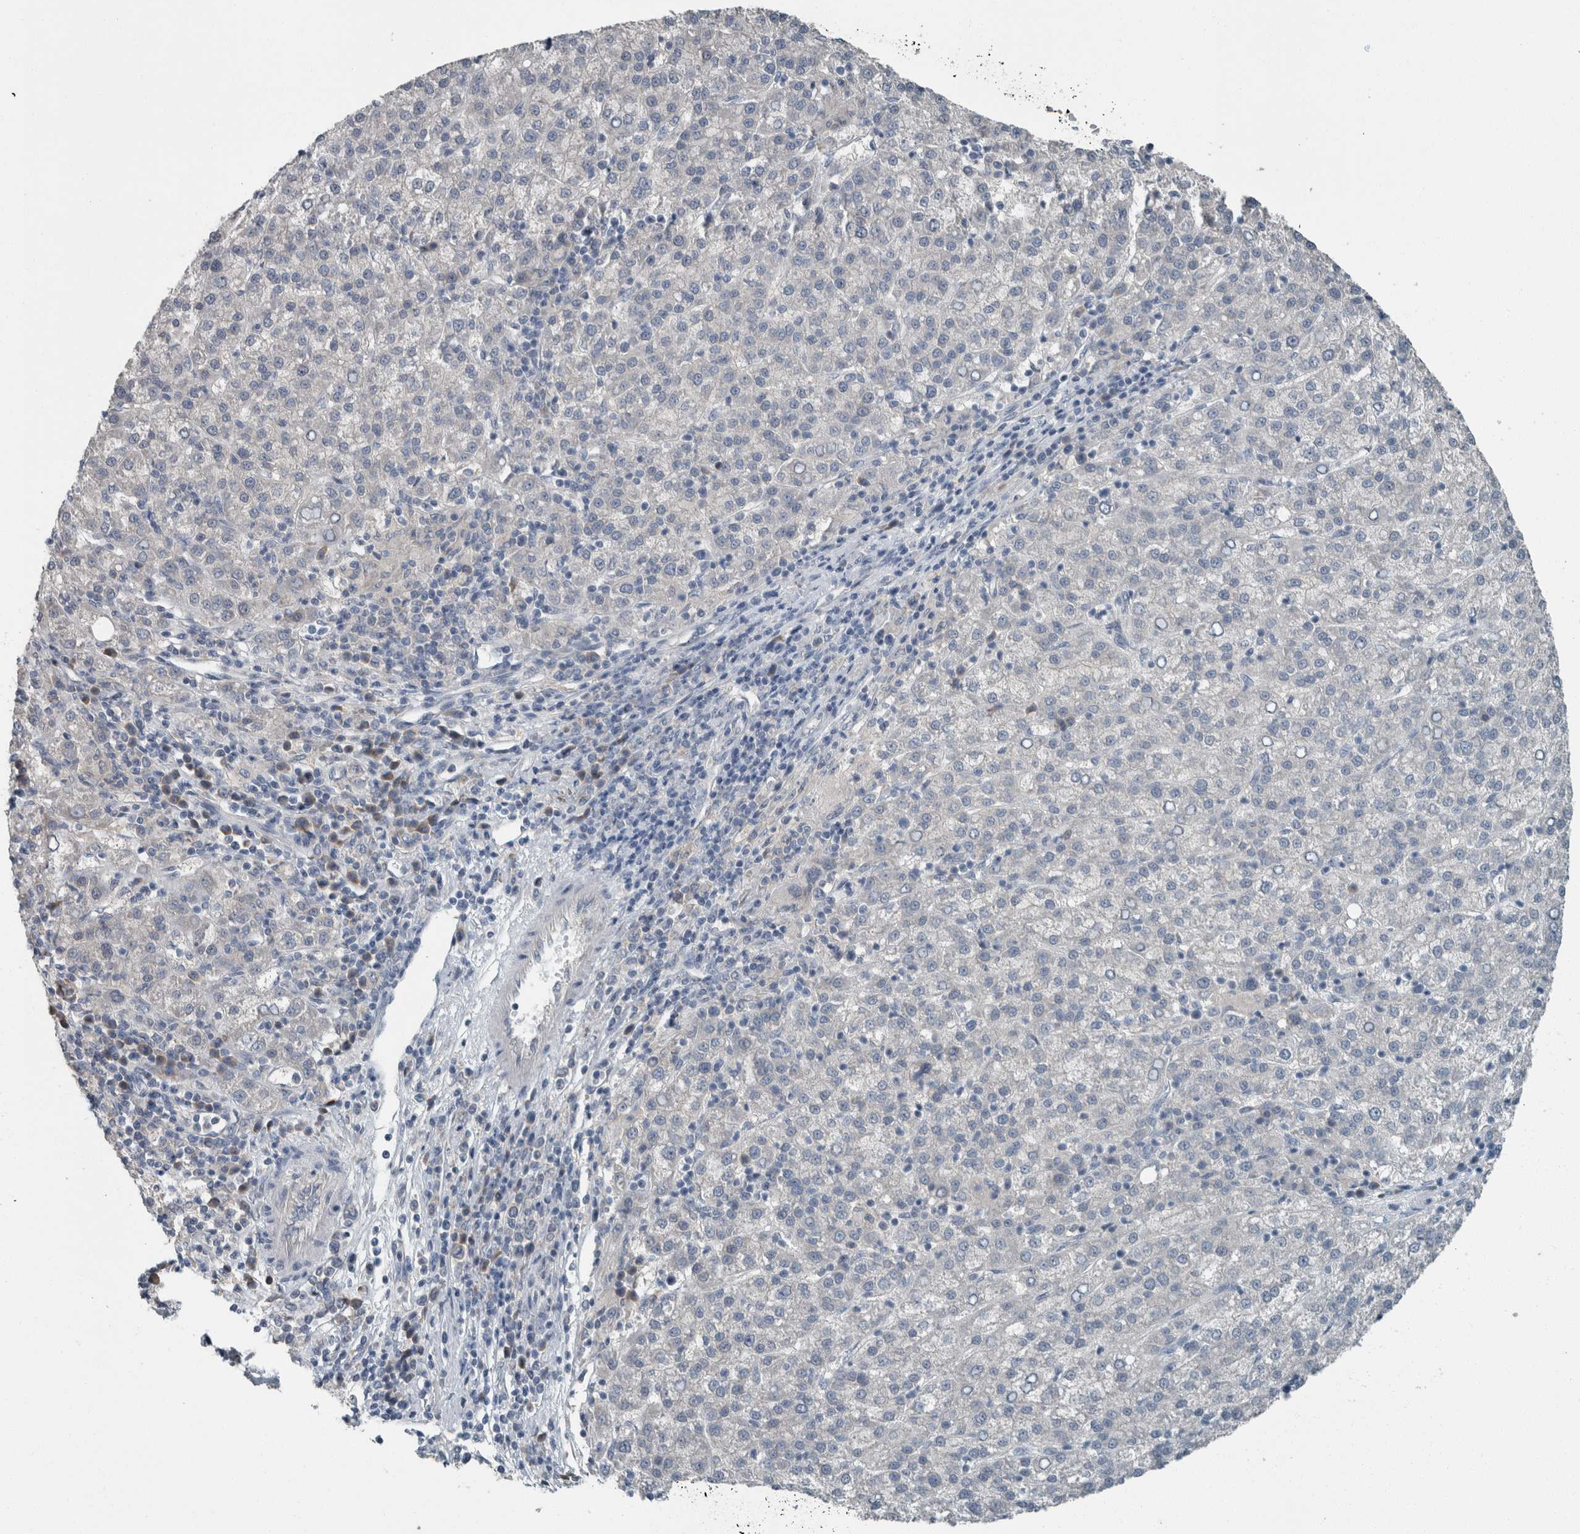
{"staining": {"intensity": "negative", "quantity": "none", "location": "none"}, "tissue": "liver cancer", "cell_type": "Tumor cells", "image_type": "cancer", "snomed": [{"axis": "morphology", "description": "Carcinoma, Hepatocellular, NOS"}, {"axis": "topography", "description": "Liver"}], "caption": "A micrograph of human liver hepatocellular carcinoma is negative for staining in tumor cells. (DAB (3,3'-diaminobenzidine) immunohistochemistry, high magnification).", "gene": "KNTC1", "patient": {"sex": "female", "age": 58}}